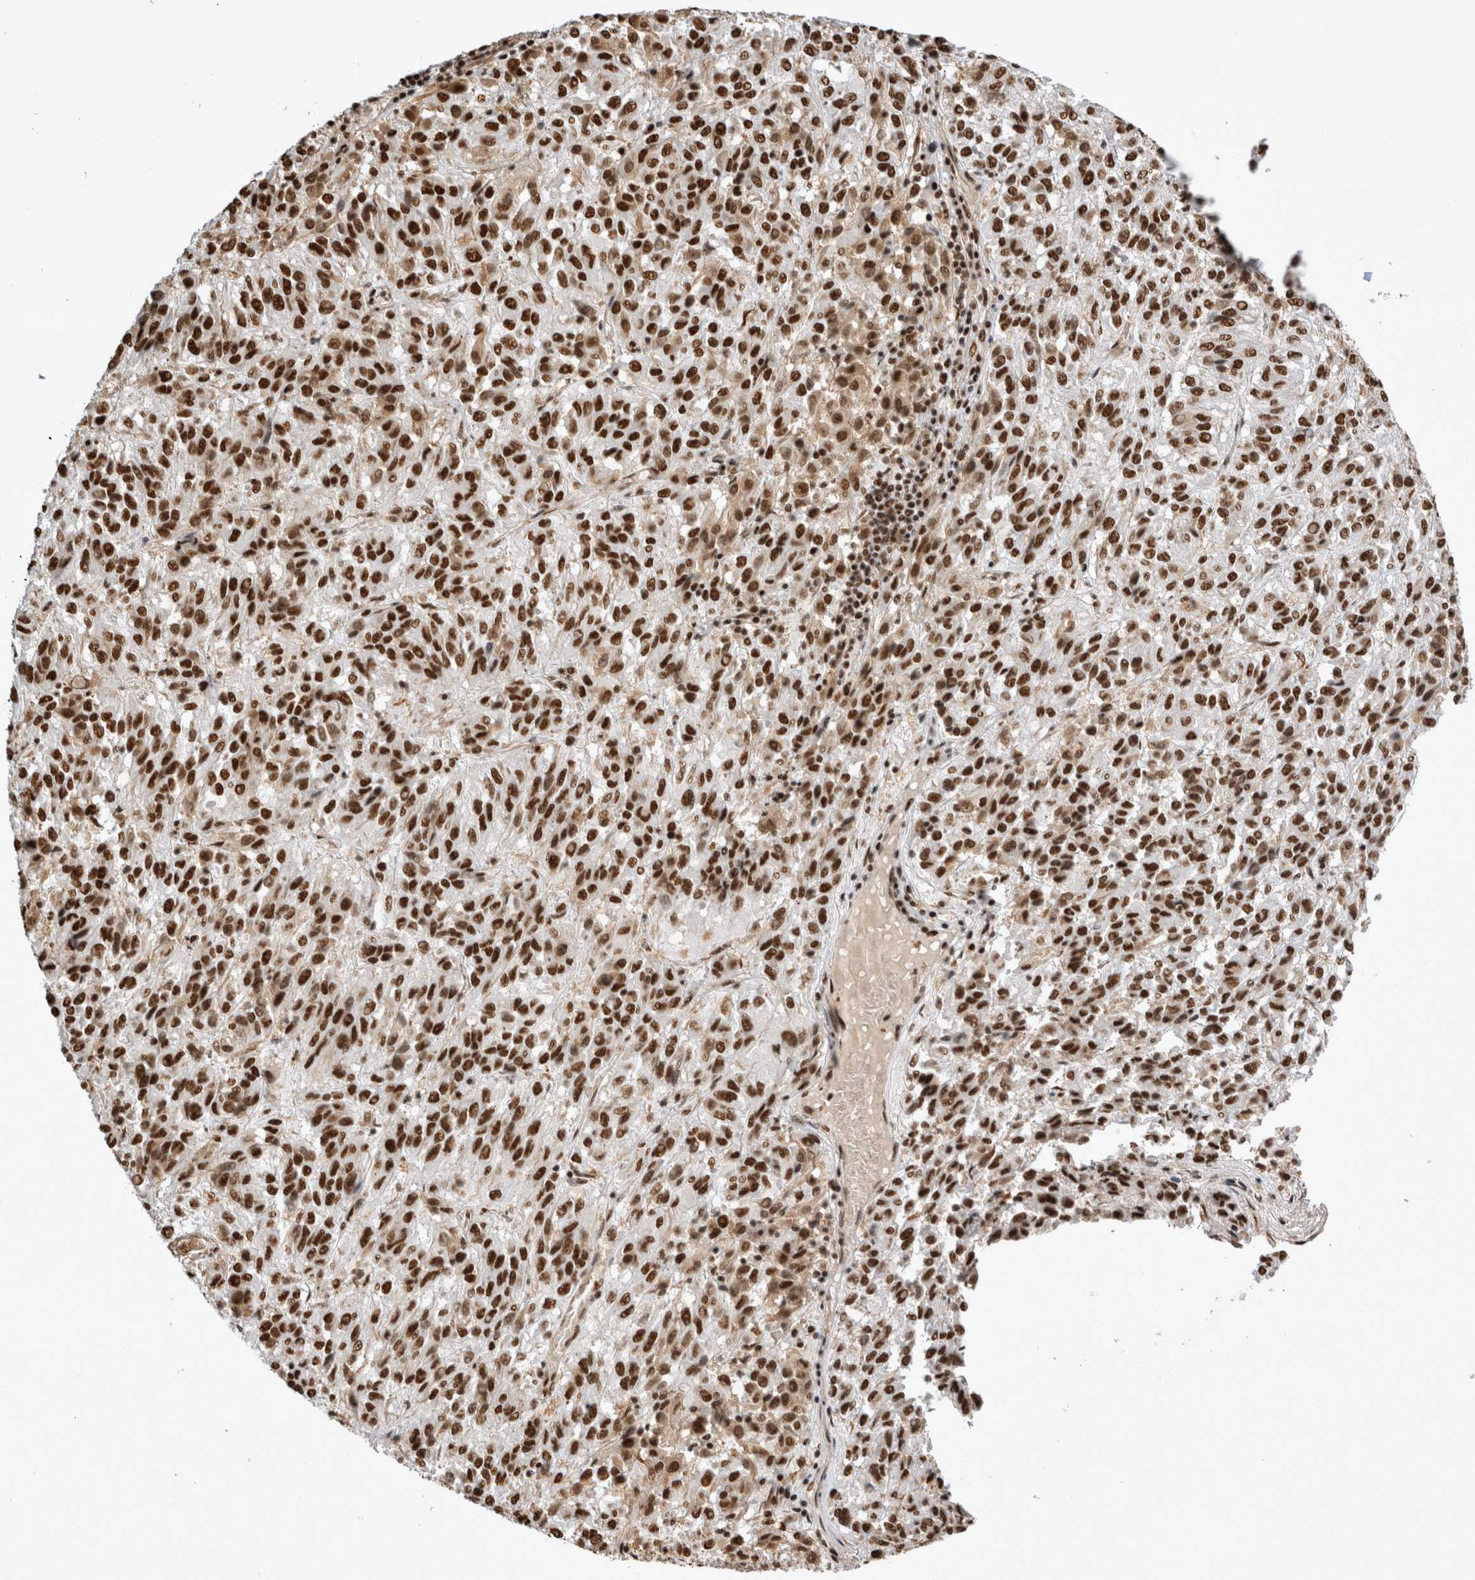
{"staining": {"intensity": "strong", "quantity": ">75%", "location": "nuclear"}, "tissue": "melanoma", "cell_type": "Tumor cells", "image_type": "cancer", "snomed": [{"axis": "morphology", "description": "Malignant melanoma, Metastatic site"}, {"axis": "topography", "description": "Lung"}], "caption": "Protein expression analysis of human melanoma reveals strong nuclear staining in approximately >75% of tumor cells.", "gene": "EYA2", "patient": {"sex": "male", "age": 64}}